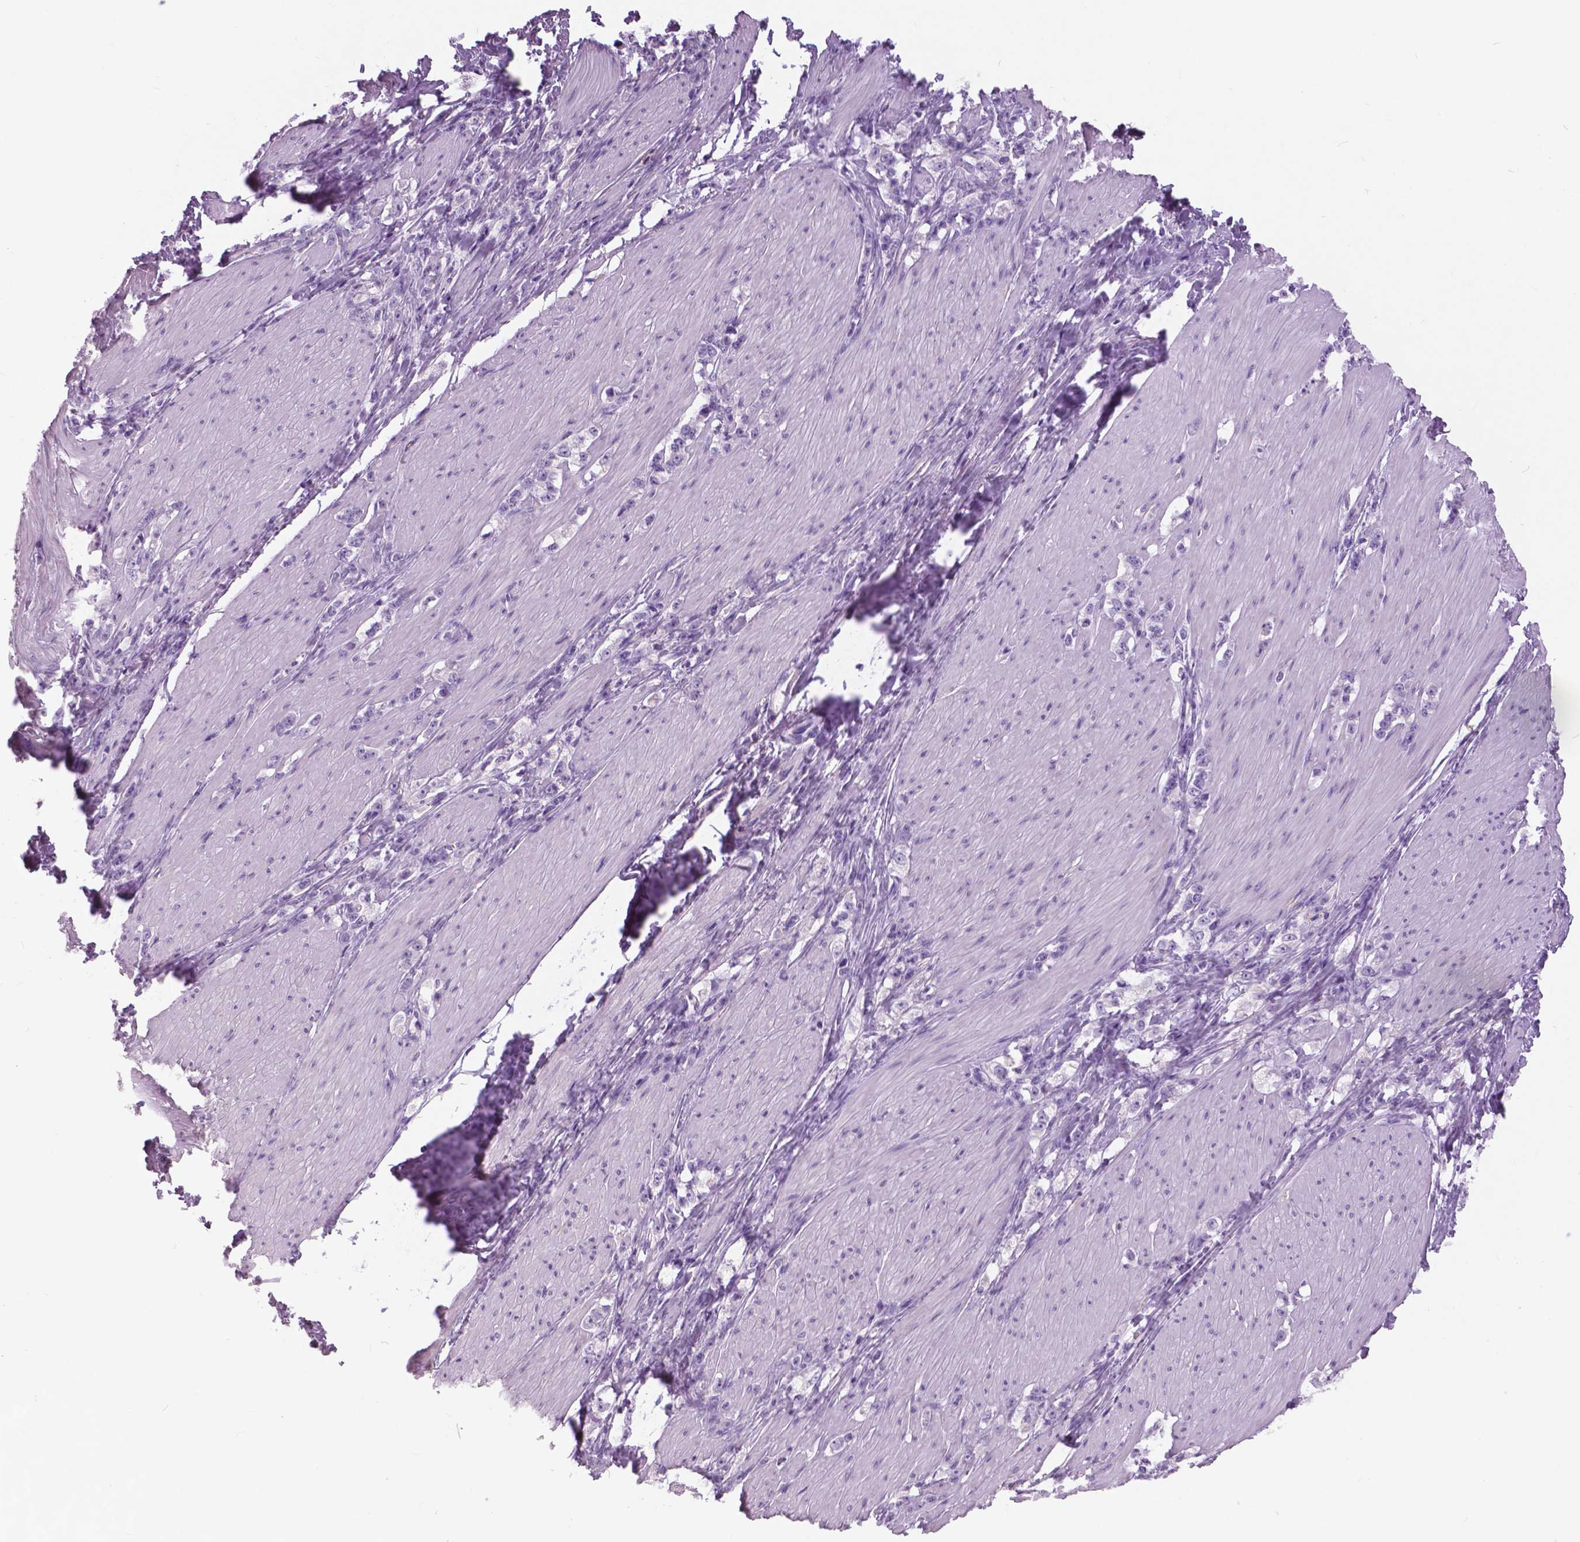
{"staining": {"intensity": "negative", "quantity": "none", "location": "none"}, "tissue": "stomach cancer", "cell_type": "Tumor cells", "image_type": "cancer", "snomed": [{"axis": "morphology", "description": "Adenocarcinoma, NOS"}, {"axis": "topography", "description": "Stomach, lower"}], "caption": "The micrograph demonstrates no staining of tumor cells in stomach adenocarcinoma.", "gene": "TP53TG5", "patient": {"sex": "male", "age": 88}}